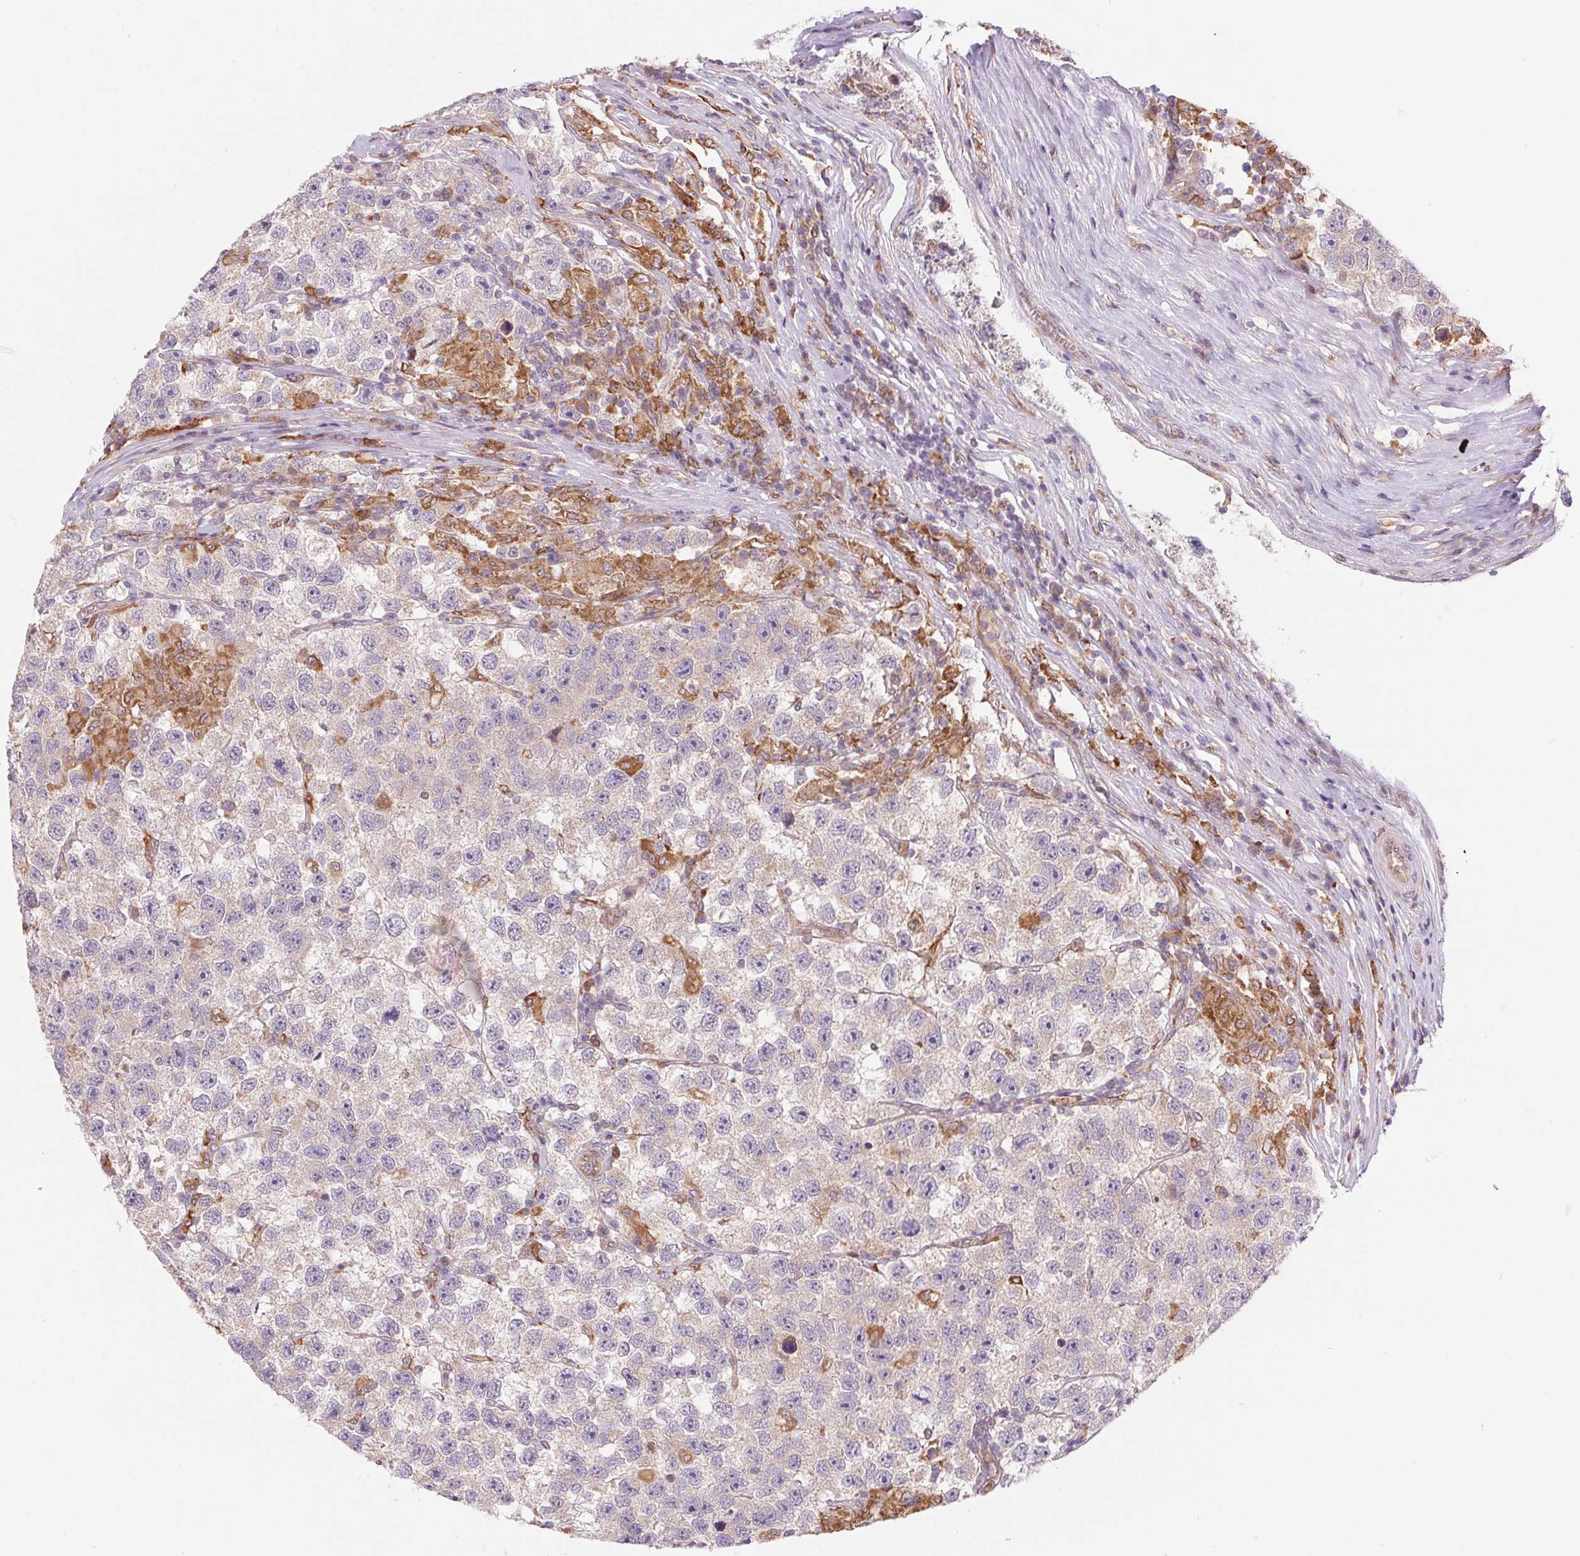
{"staining": {"intensity": "weak", "quantity": "<25%", "location": "cytoplasmic/membranous"}, "tissue": "testis cancer", "cell_type": "Tumor cells", "image_type": "cancer", "snomed": [{"axis": "morphology", "description": "Seminoma, NOS"}, {"axis": "topography", "description": "Testis"}], "caption": "IHC image of seminoma (testis) stained for a protein (brown), which shows no positivity in tumor cells.", "gene": "KLHL20", "patient": {"sex": "male", "age": 26}}